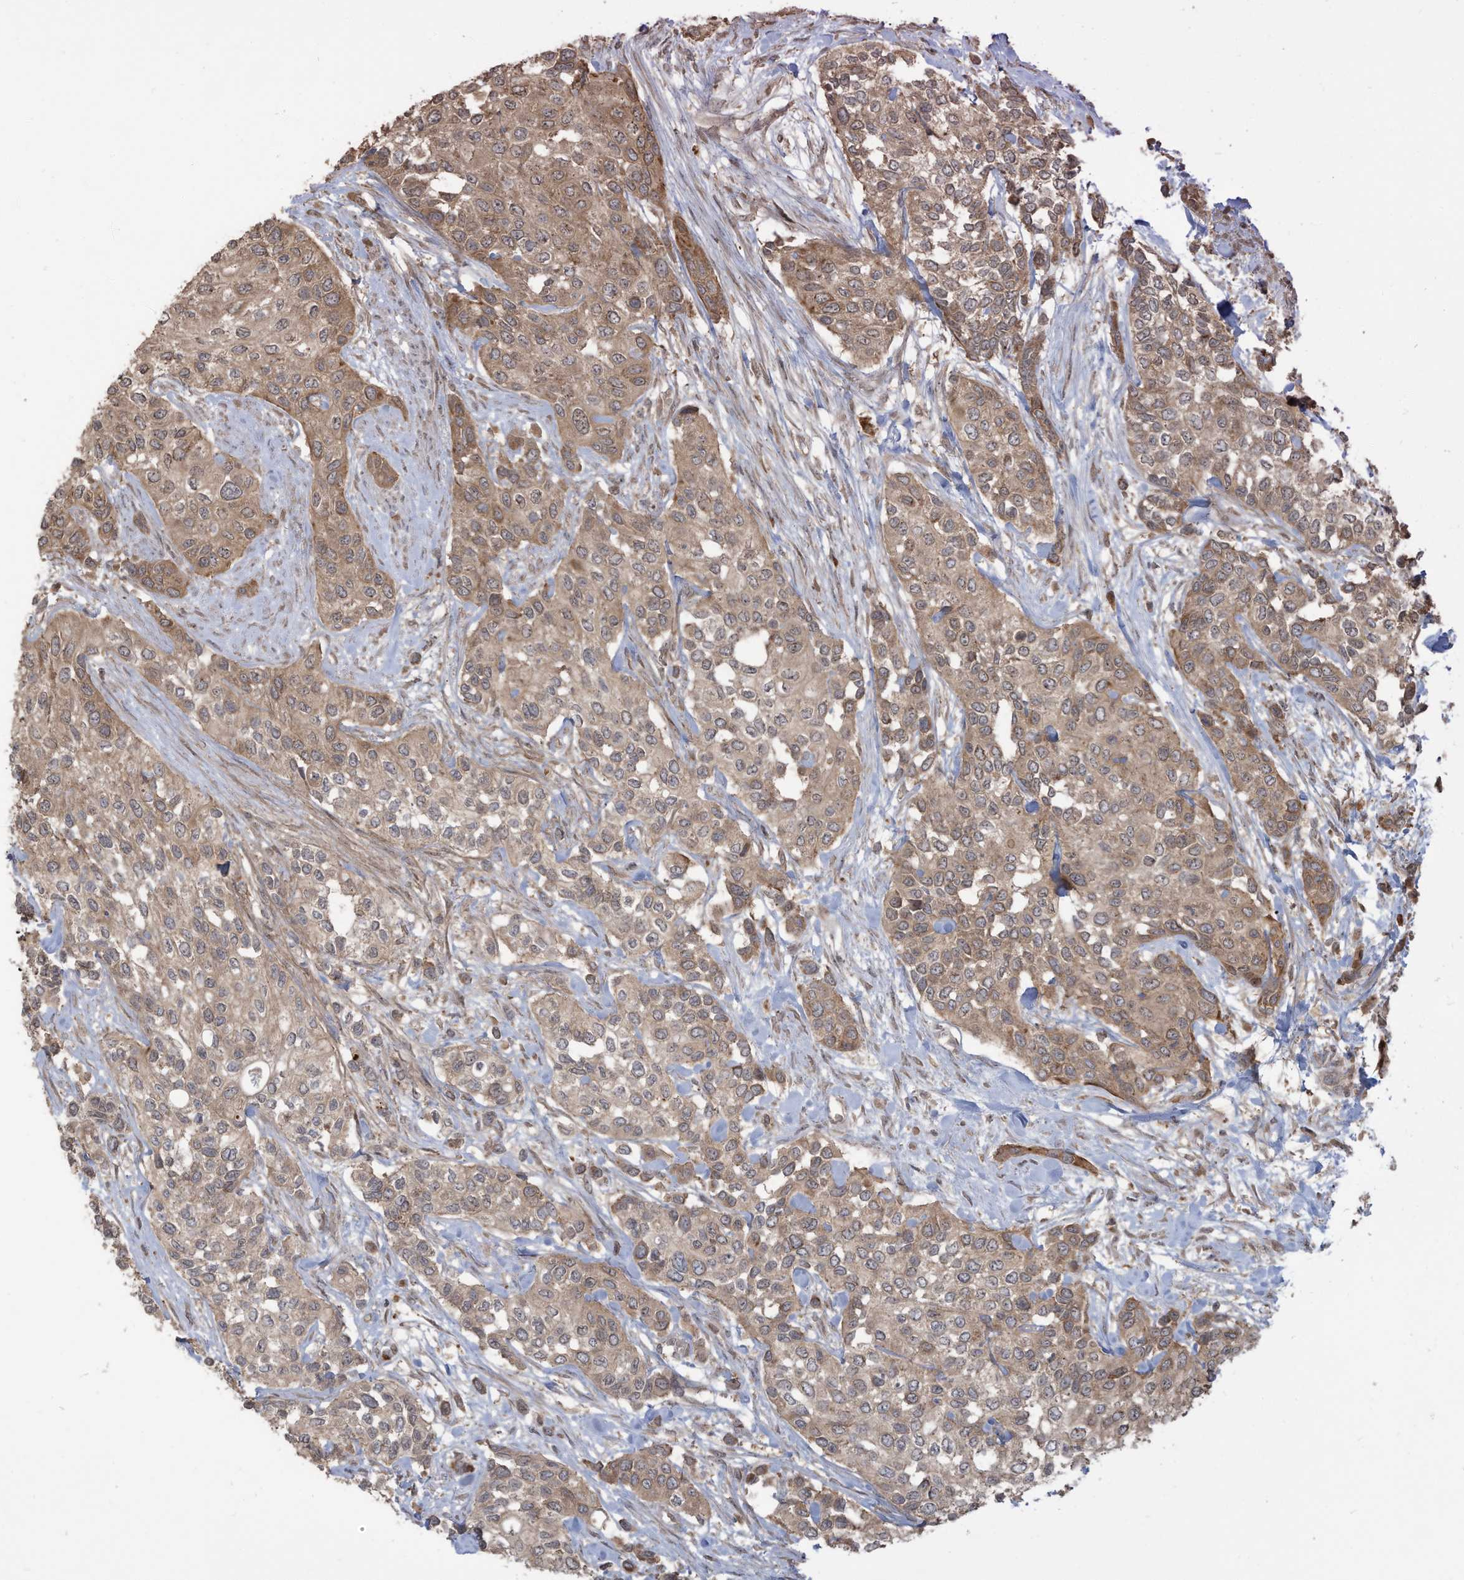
{"staining": {"intensity": "moderate", "quantity": ">75%", "location": "cytoplasmic/membranous"}, "tissue": "urothelial cancer", "cell_type": "Tumor cells", "image_type": "cancer", "snomed": [{"axis": "morphology", "description": "Normal tissue, NOS"}, {"axis": "morphology", "description": "Urothelial carcinoma, High grade"}, {"axis": "topography", "description": "Vascular tissue"}, {"axis": "topography", "description": "Urinary bladder"}], "caption": "High-magnification brightfield microscopy of high-grade urothelial carcinoma stained with DAB (3,3'-diaminobenzidine) (brown) and counterstained with hematoxylin (blue). tumor cells exhibit moderate cytoplasmic/membranous positivity is identified in about>75% of cells.", "gene": "CARF", "patient": {"sex": "female", "age": 56}}